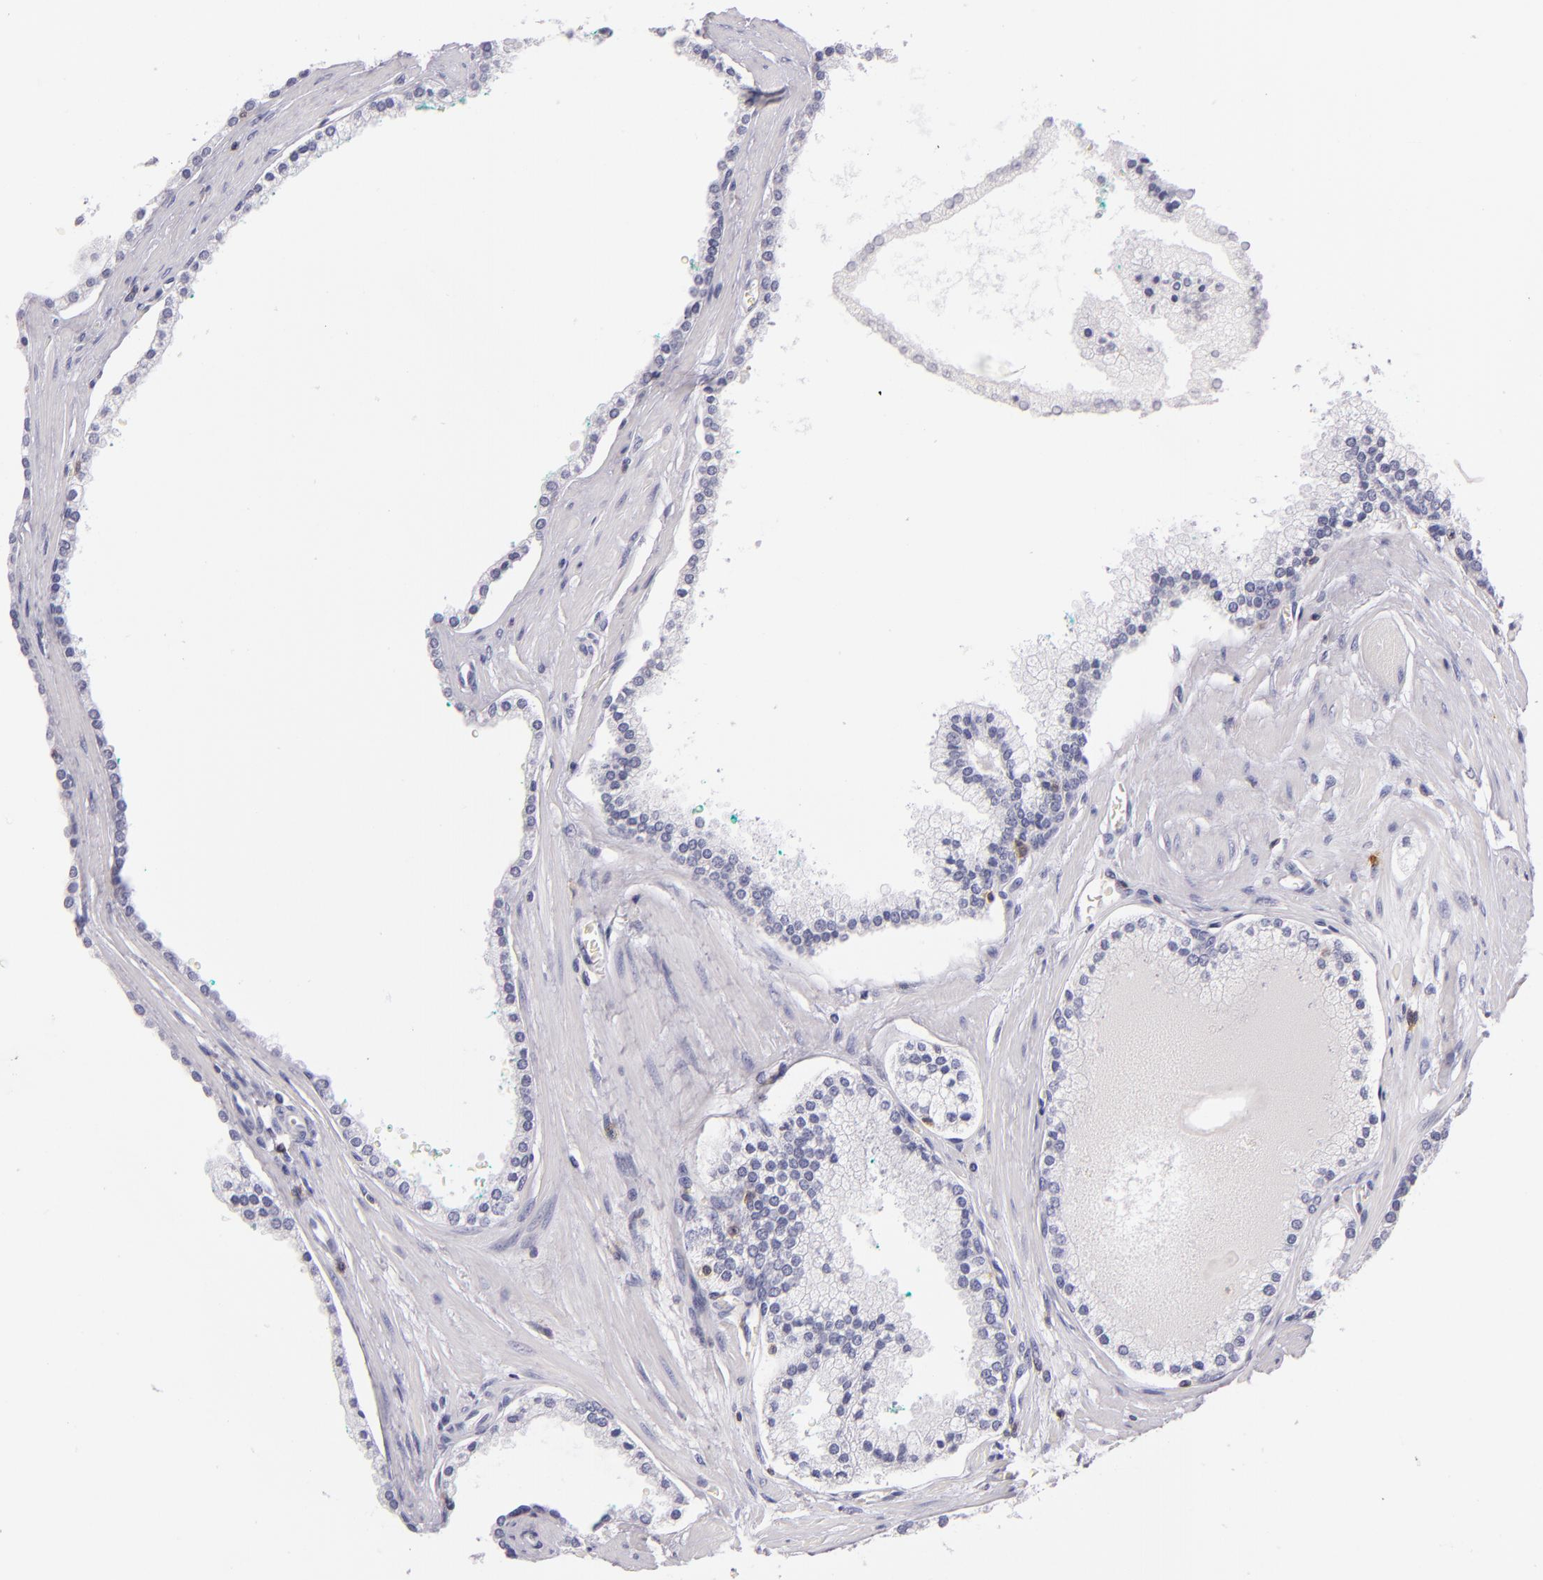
{"staining": {"intensity": "negative", "quantity": "none", "location": "none"}, "tissue": "prostate cancer", "cell_type": "Tumor cells", "image_type": "cancer", "snomed": [{"axis": "morphology", "description": "Adenocarcinoma, High grade"}, {"axis": "topography", "description": "Prostate"}], "caption": "A high-resolution photomicrograph shows immunohistochemistry (IHC) staining of prostate cancer, which reveals no significant staining in tumor cells.", "gene": "CD48", "patient": {"sex": "male", "age": 71}}